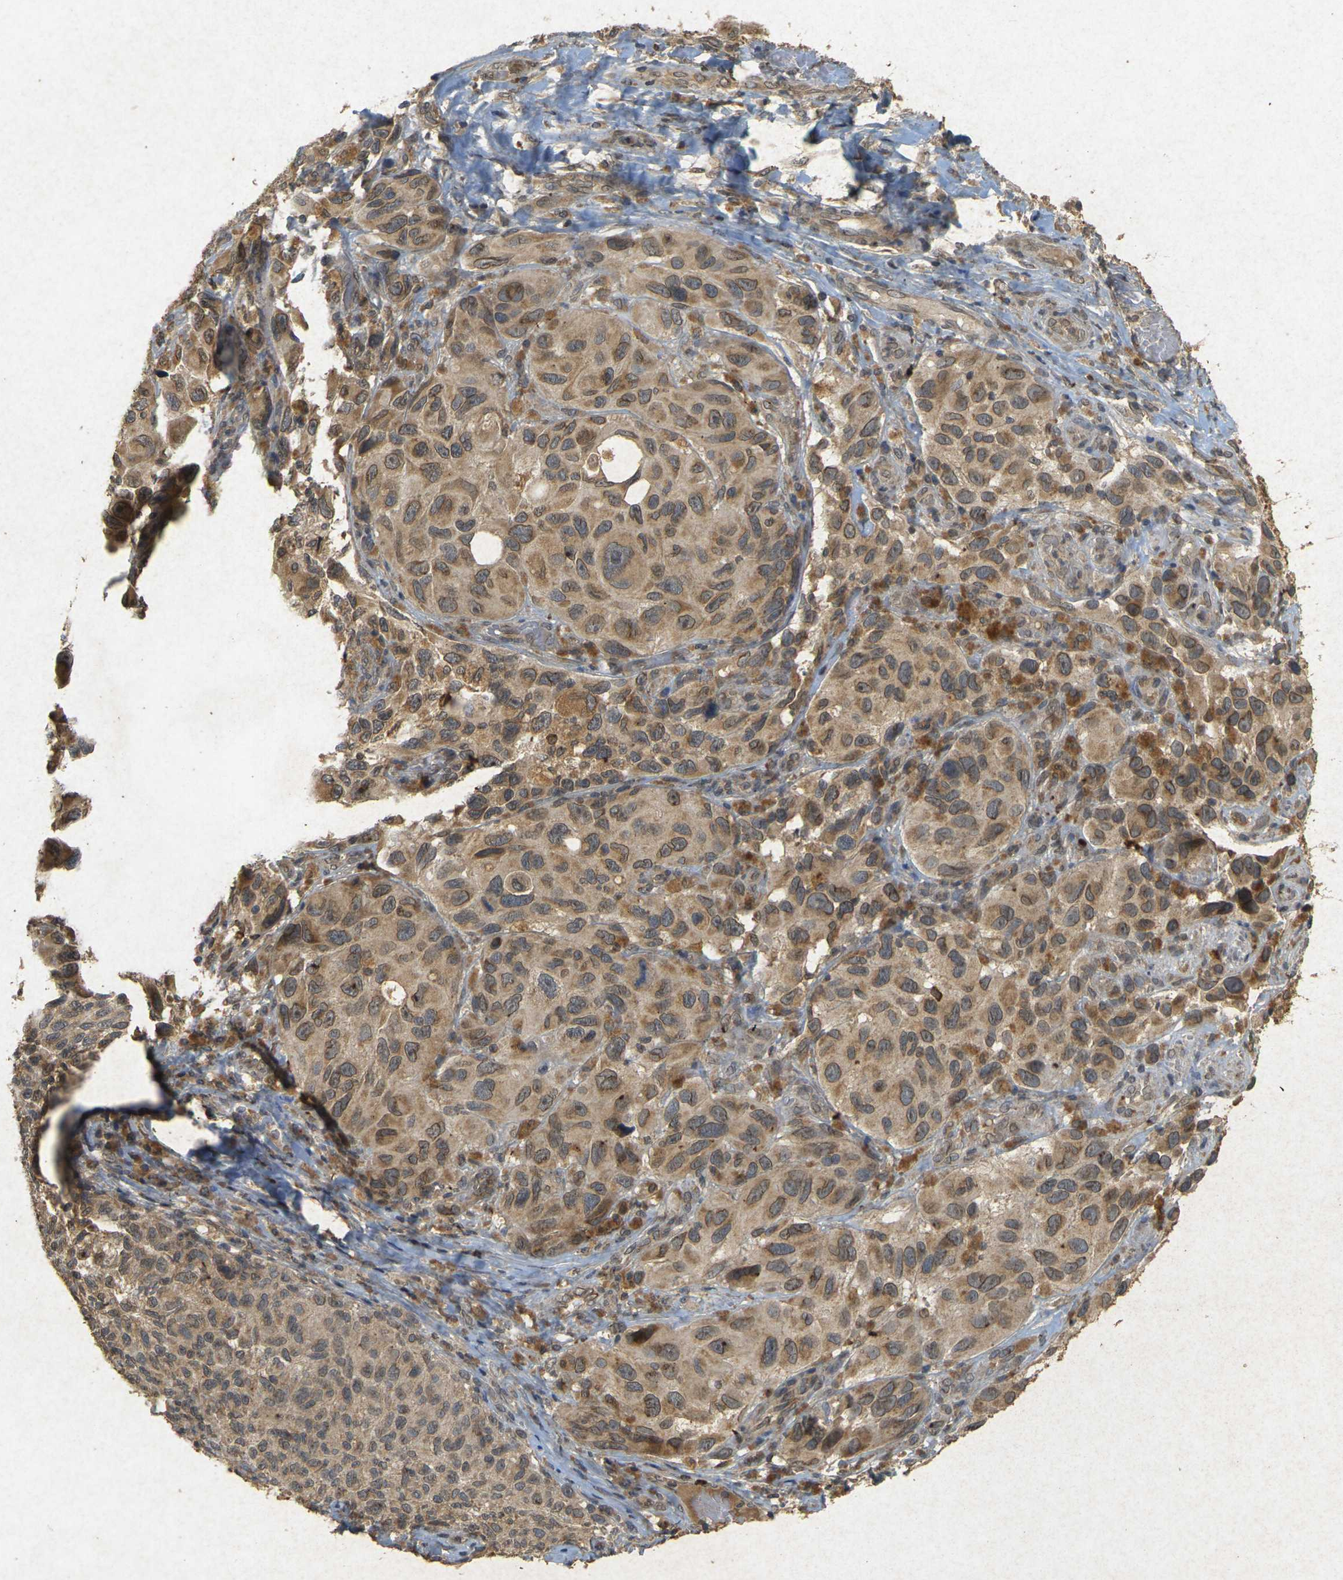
{"staining": {"intensity": "moderate", "quantity": ">75%", "location": "cytoplasmic/membranous,nuclear"}, "tissue": "melanoma", "cell_type": "Tumor cells", "image_type": "cancer", "snomed": [{"axis": "morphology", "description": "Malignant melanoma, NOS"}, {"axis": "topography", "description": "Skin"}], "caption": "Malignant melanoma stained with DAB immunohistochemistry displays medium levels of moderate cytoplasmic/membranous and nuclear expression in approximately >75% of tumor cells.", "gene": "ERN1", "patient": {"sex": "female", "age": 73}}